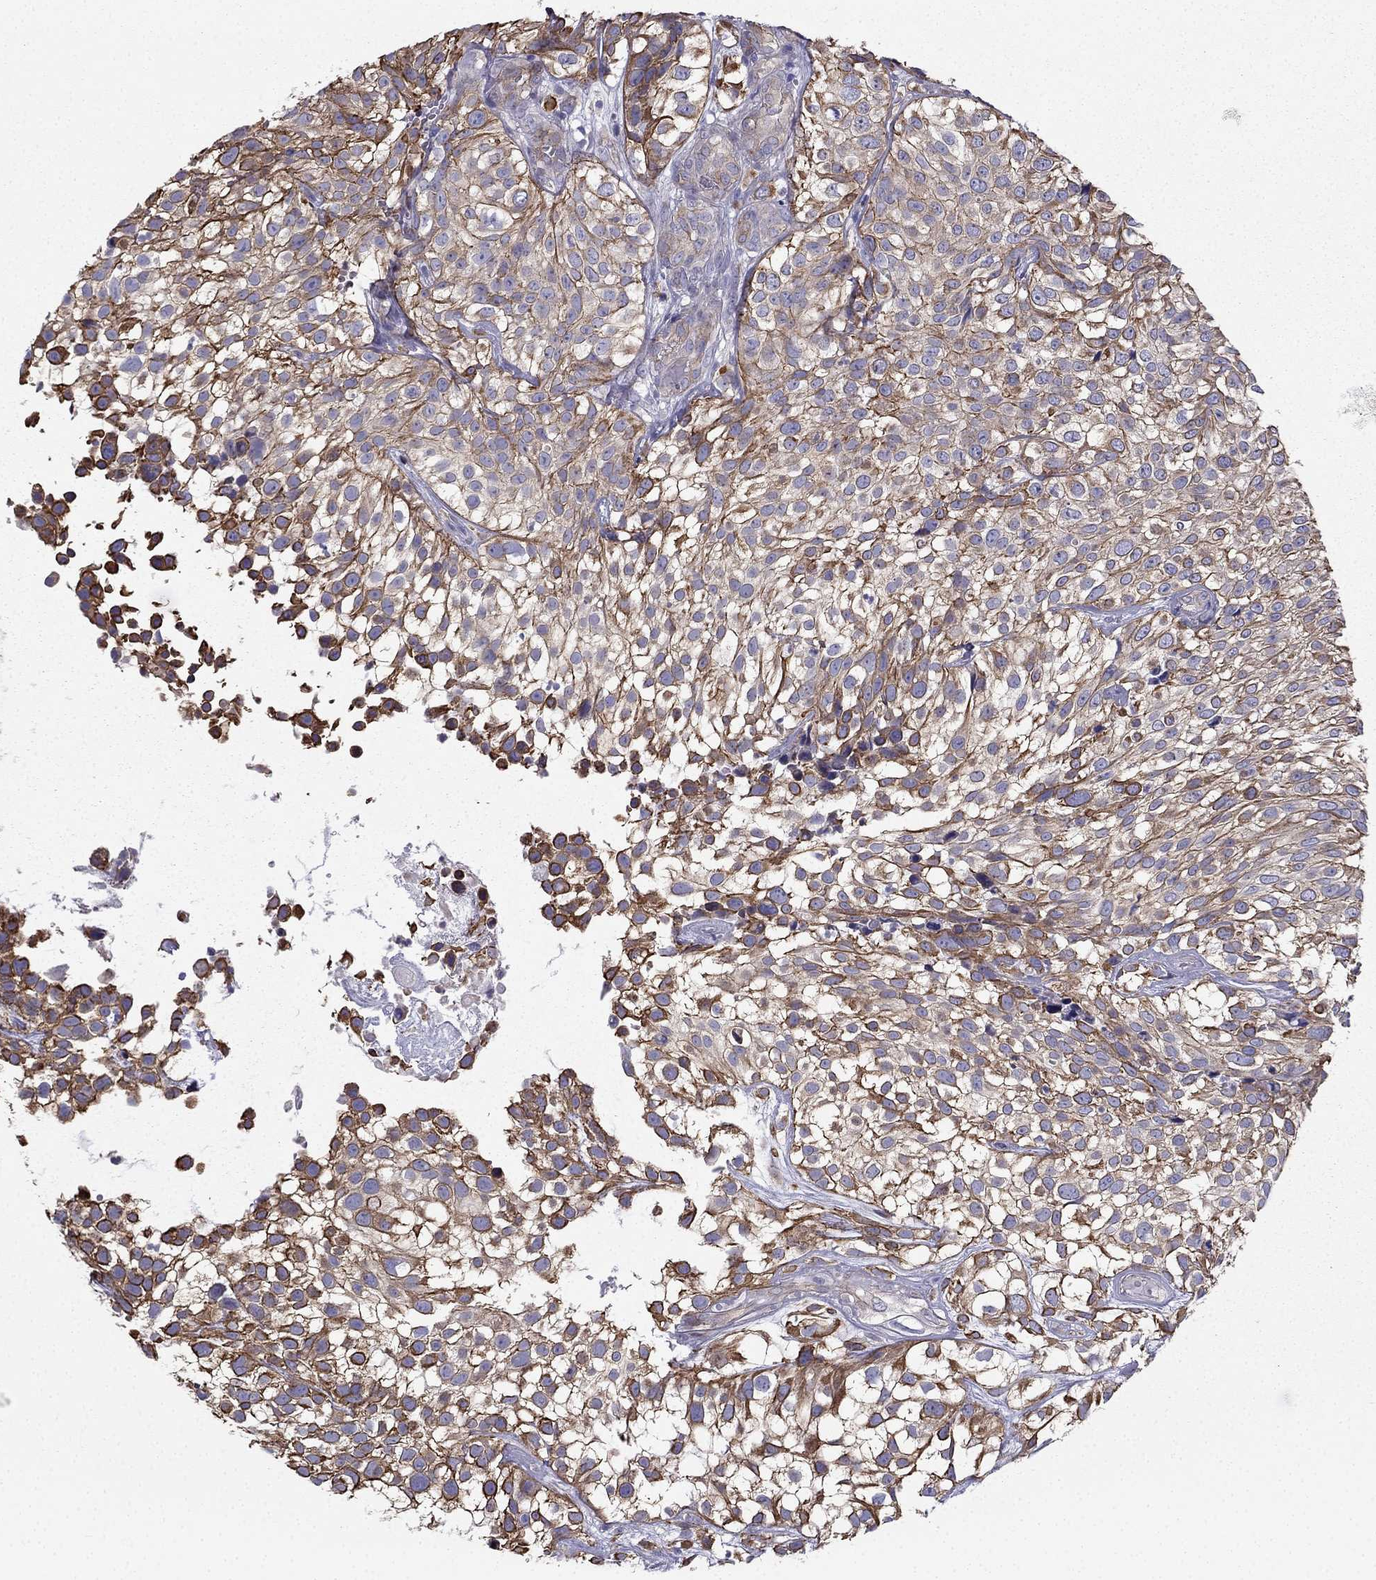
{"staining": {"intensity": "strong", "quantity": ">75%", "location": "cytoplasmic/membranous"}, "tissue": "urothelial cancer", "cell_type": "Tumor cells", "image_type": "cancer", "snomed": [{"axis": "morphology", "description": "Urothelial carcinoma, High grade"}, {"axis": "topography", "description": "Urinary bladder"}], "caption": "Brown immunohistochemical staining in urothelial carcinoma (high-grade) demonstrates strong cytoplasmic/membranous expression in approximately >75% of tumor cells.", "gene": "ENOX1", "patient": {"sex": "male", "age": 56}}